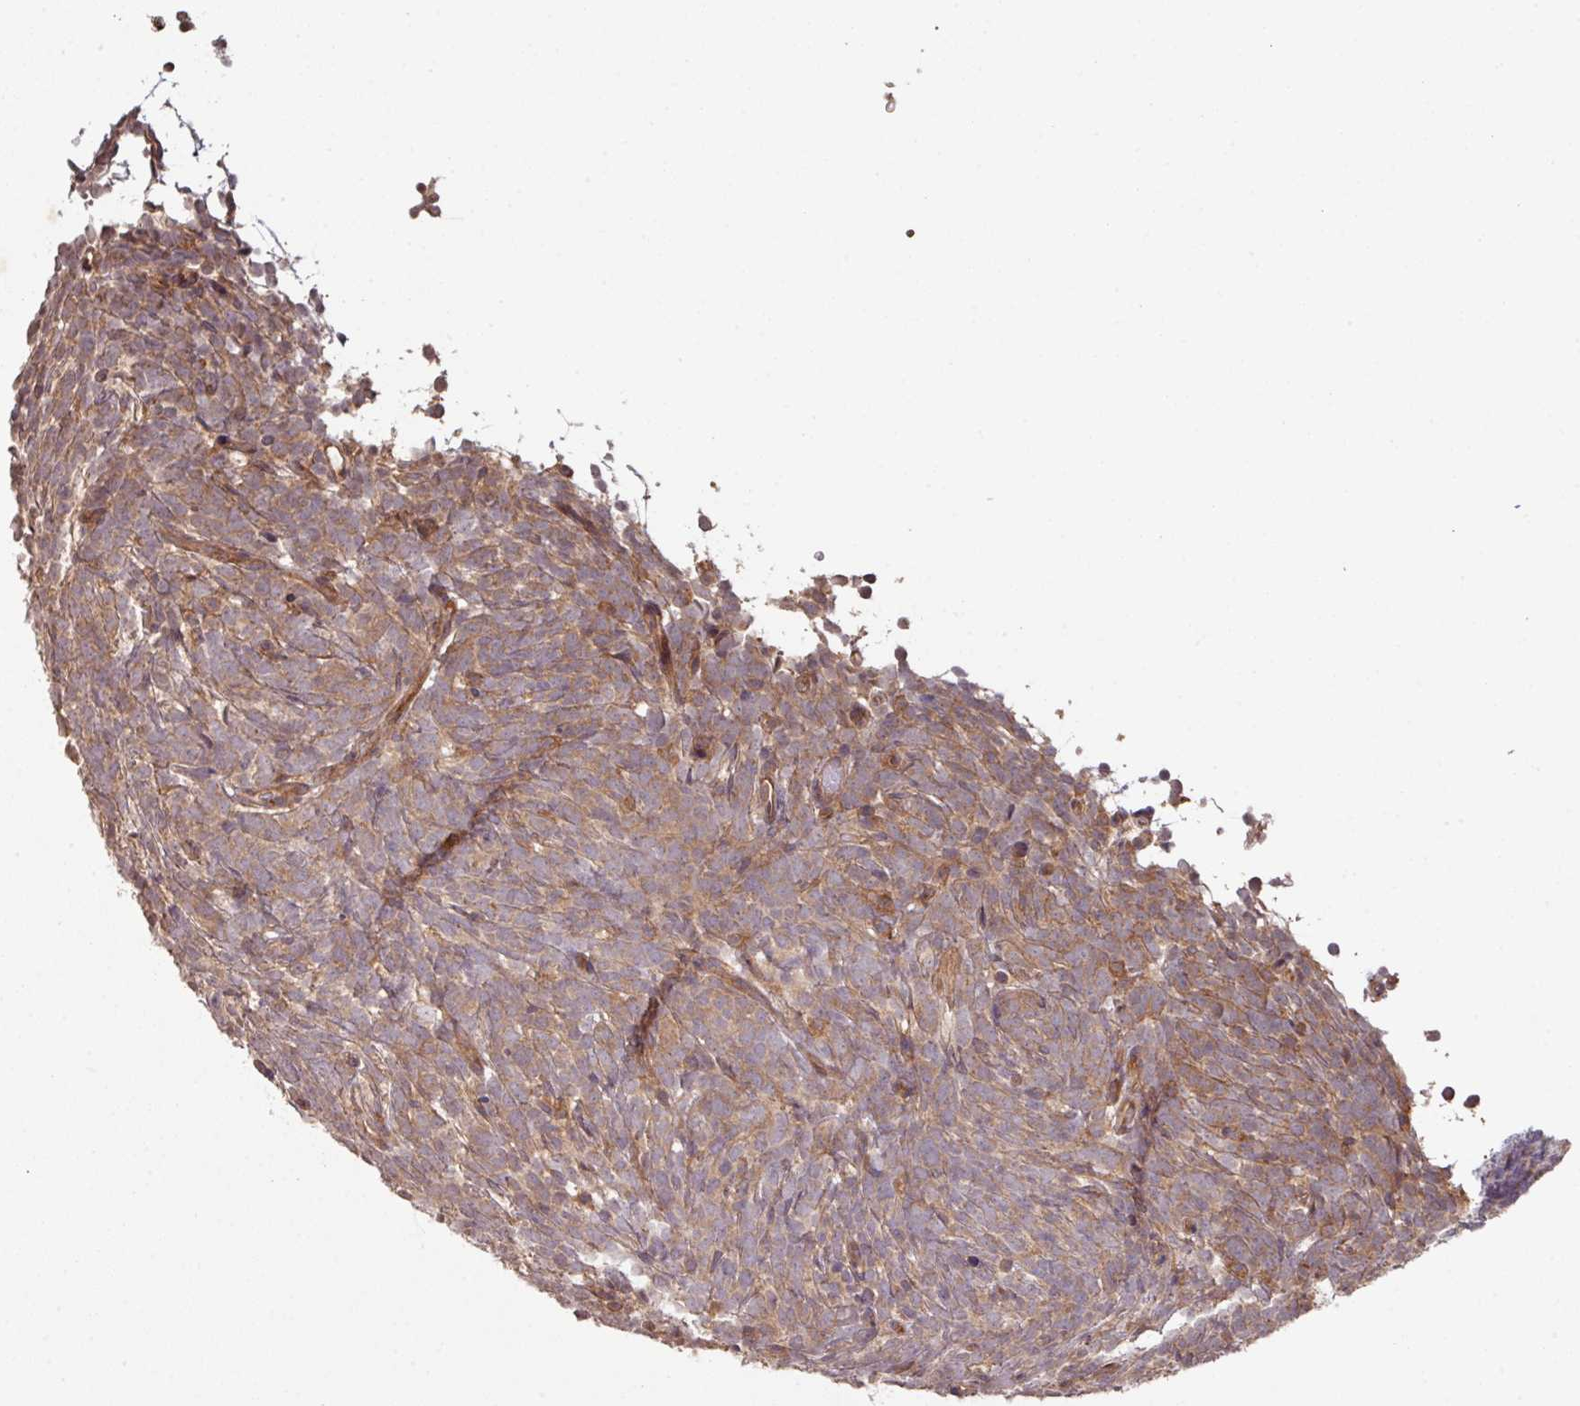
{"staining": {"intensity": "moderate", "quantity": ">75%", "location": "cytoplasmic/membranous"}, "tissue": "glioma", "cell_type": "Tumor cells", "image_type": "cancer", "snomed": [{"axis": "morphology", "description": "Glioma, malignant, Low grade"}, {"axis": "topography", "description": "Brain"}], "caption": "Glioma was stained to show a protein in brown. There is medium levels of moderate cytoplasmic/membranous expression in about >75% of tumor cells.", "gene": "CYFIP2", "patient": {"sex": "female", "age": 1}}